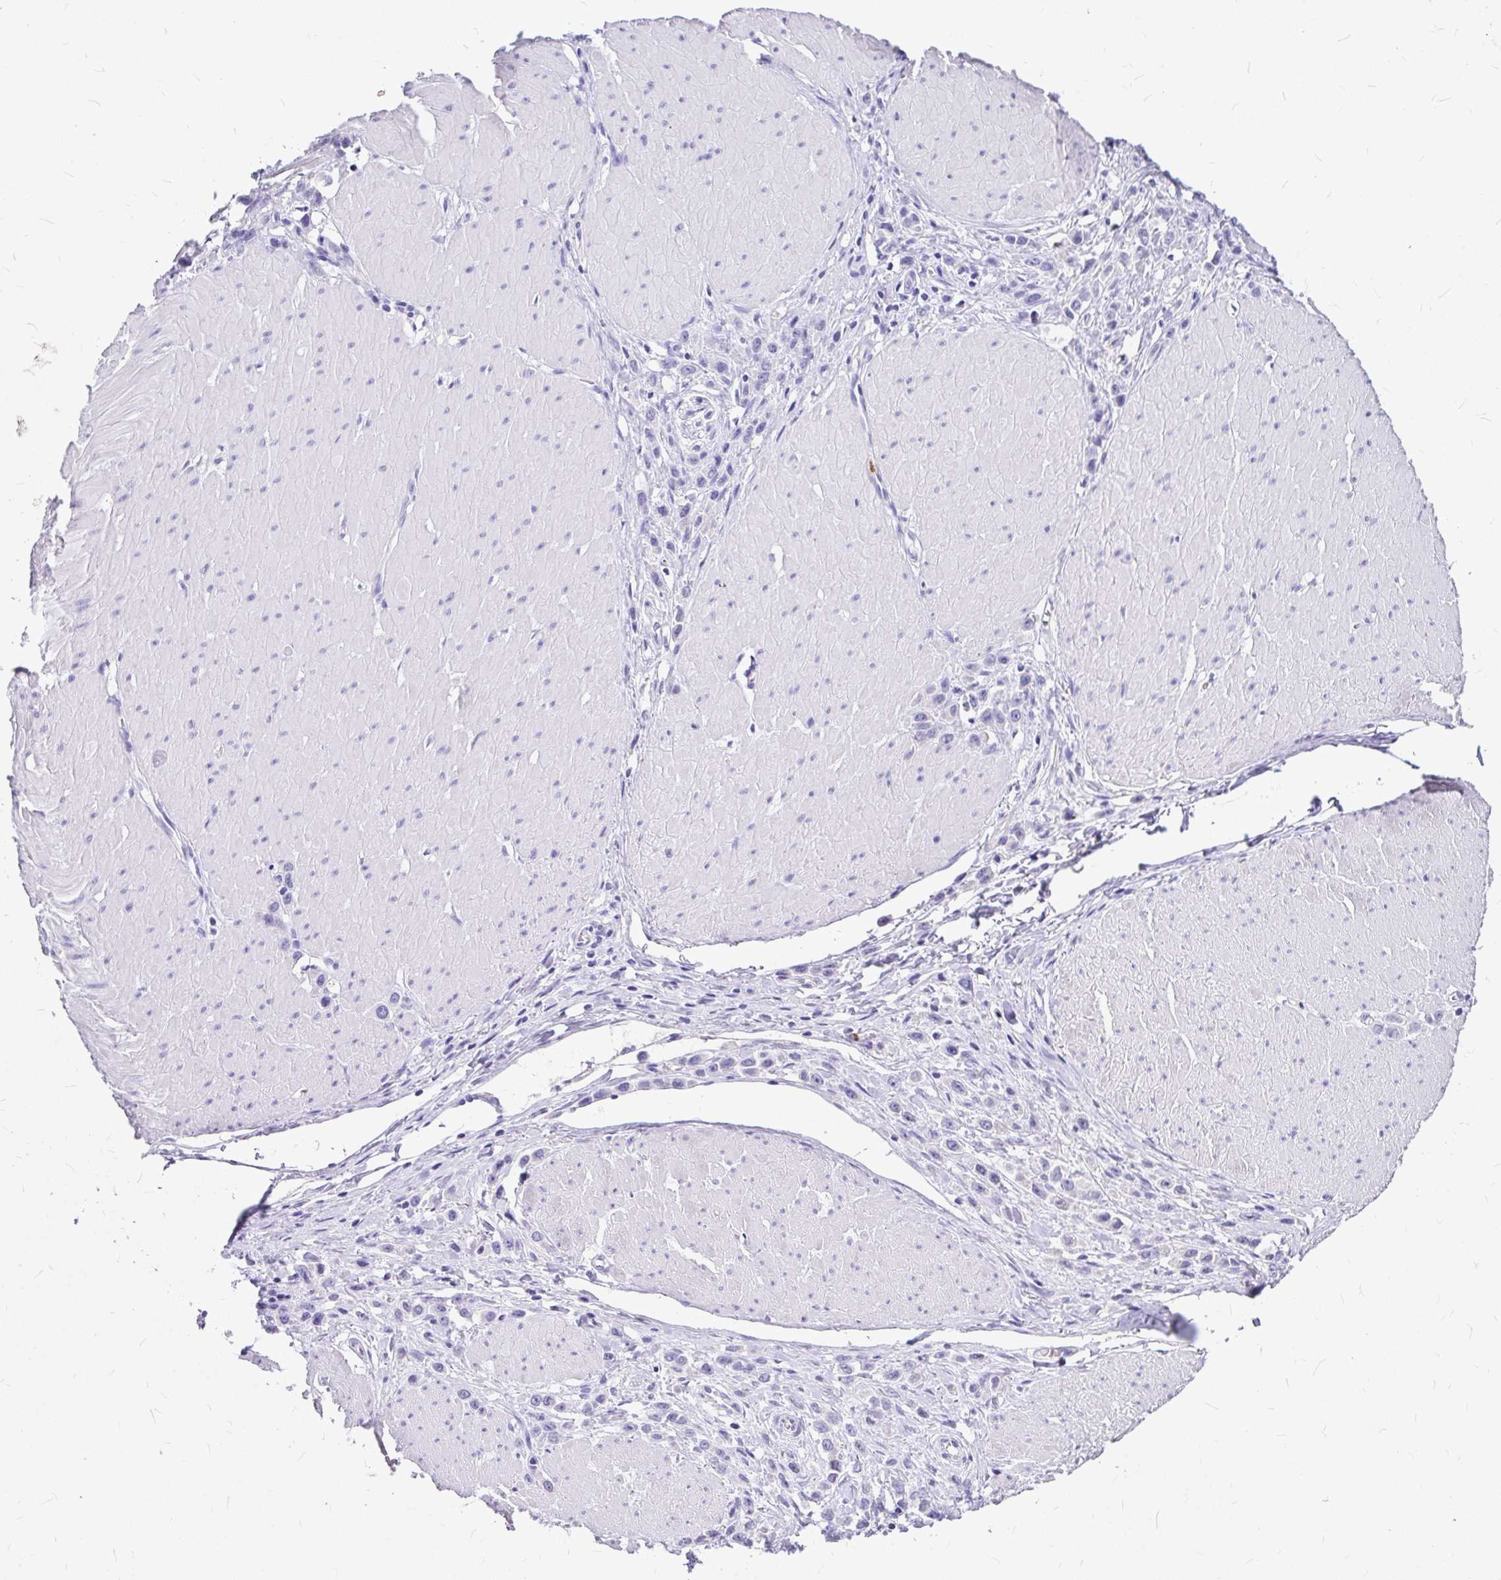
{"staining": {"intensity": "negative", "quantity": "none", "location": "none"}, "tissue": "stomach cancer", "cell_type": "Tumor cells", "image_type": "cancer", "snomed": [{"axis": "morphology", "description": "Adenocarcinoma, NOS"}, {"axis": "topography", "description": "Stomach"}], "caption": "This is a histopathology image of immunohistochemistry staining of stomach cancer (adenocarcinoma), which shows no staining in tumor cells.", "gene": "CLEC1B", "patient": {"sex": "male", "age": 47}}